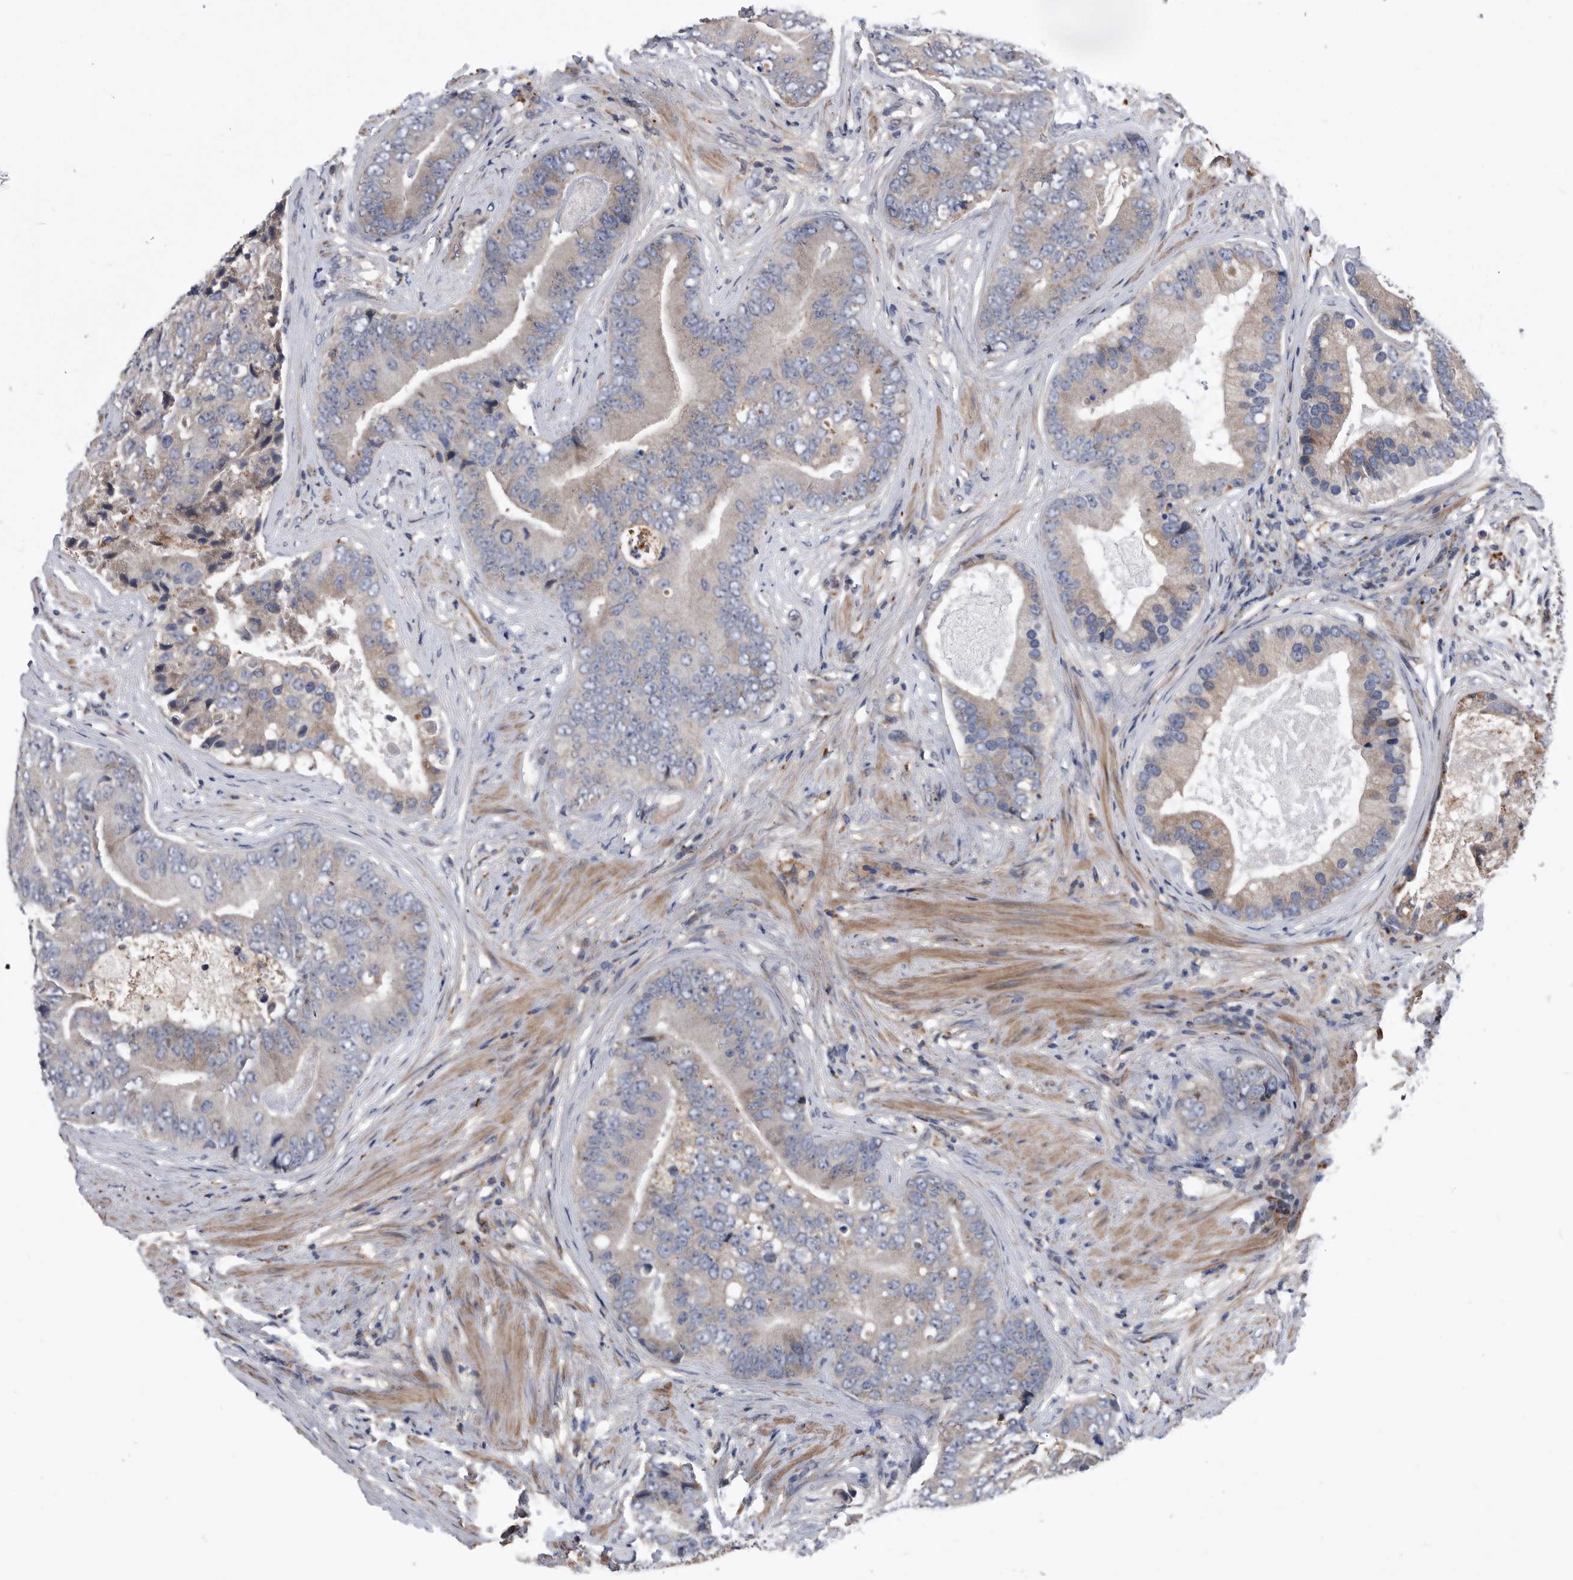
{"staining": {"intensity": "weak", "quantity": "<25%", "location": "cytoplasmic/membranous"}, "tissue": "prostate cancer", "cell_type": "Tumor cells", "image_type": "cancer", "snomed": [{"axis": "morphology", "description": "Adenocarcinoma, High grade"}, {"axis": "topography", "description": "Prostate"}], "caption": "IHC of prostate cancer demonstrates no expression in tumor cells.", "gene": "BAIAP3", "patient": {"sex": "male", "age": 70}}